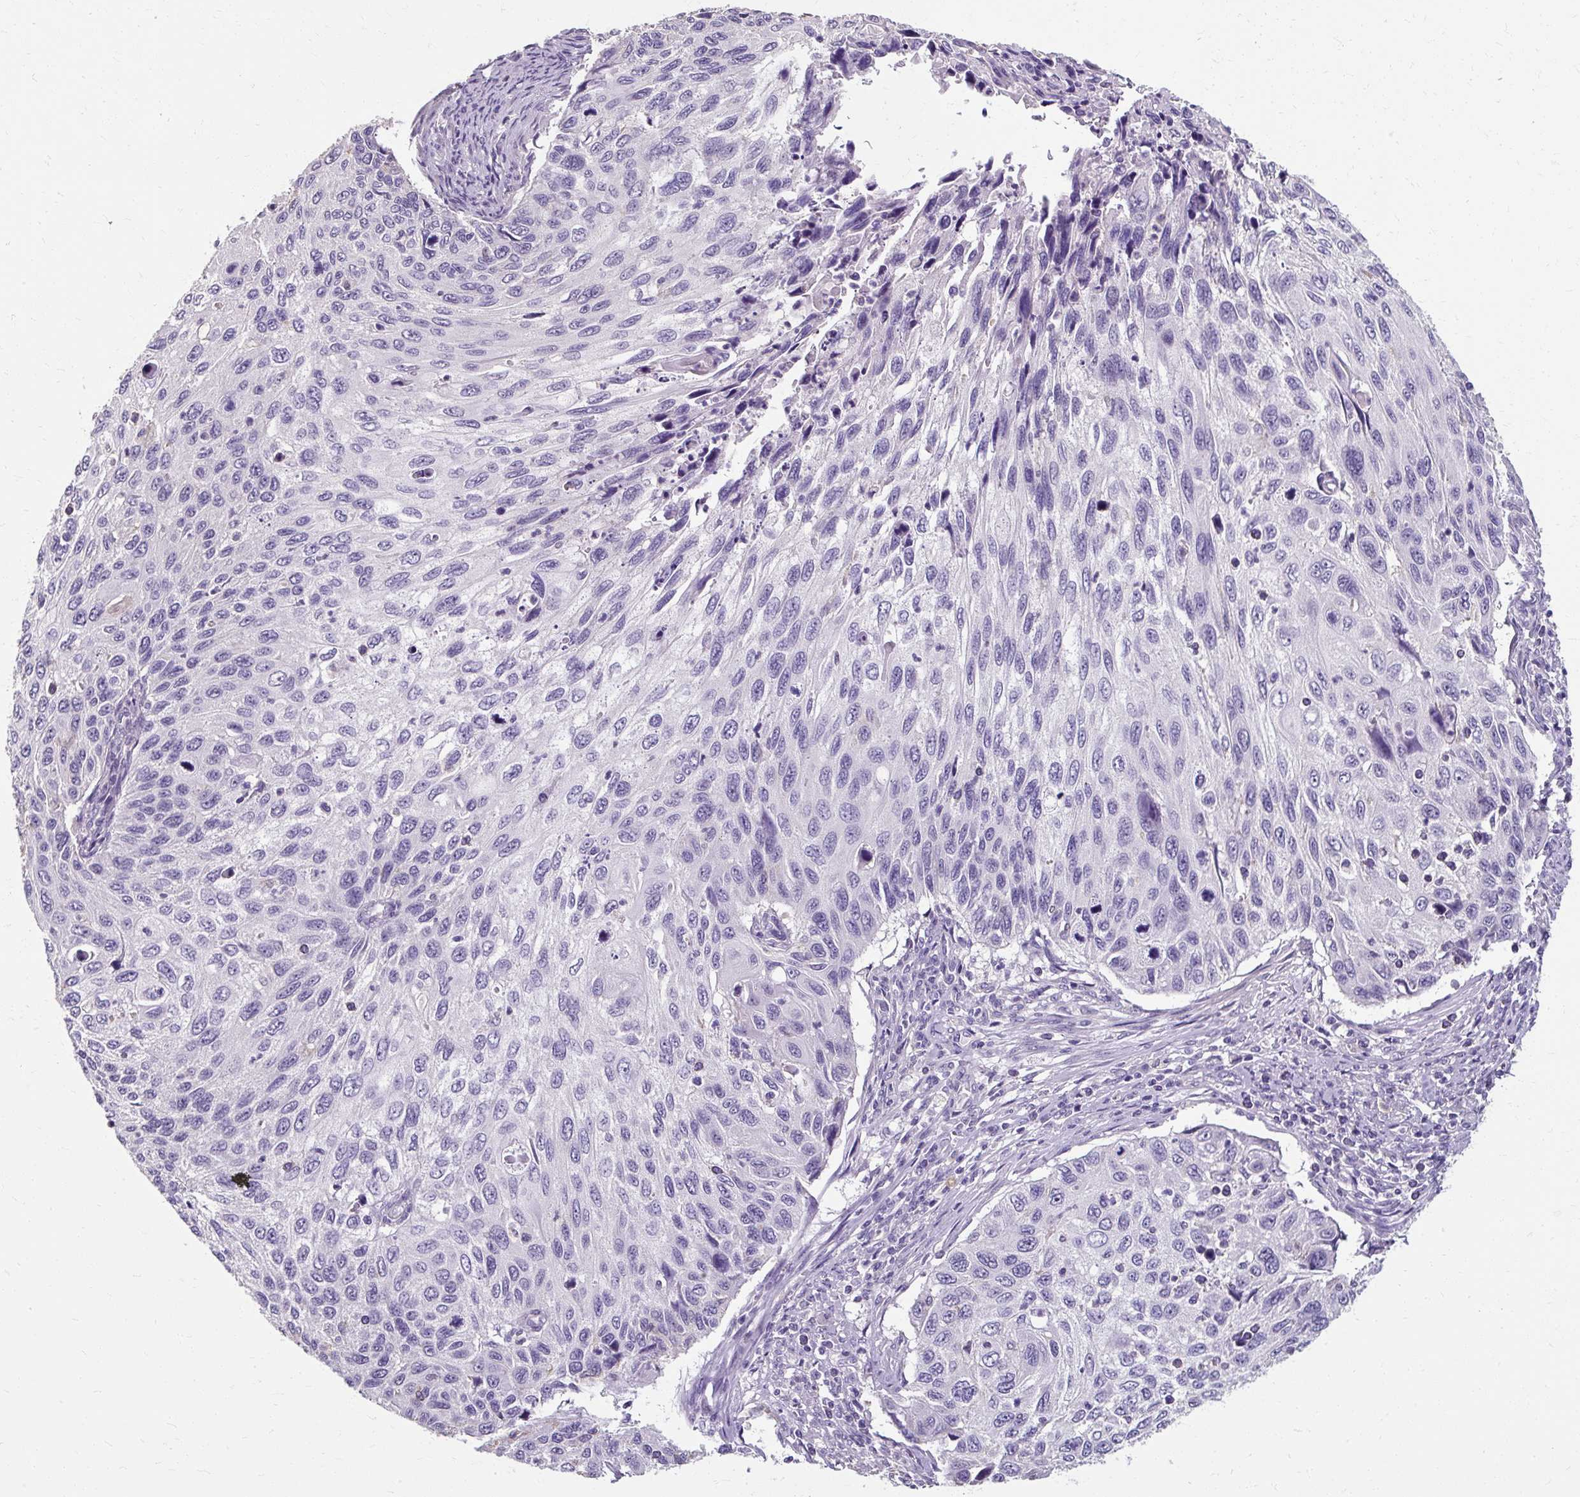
{"staining": {"intensity": "negative", "quantity": "none", "location": "none"}, "tissue": "cervical cancer", "cell_type": "Tumor cells", "image_type": "cancer", "snomed": [{"axis": "morphology", "description": "Squamous cell carcinoma, NOS"}, {"axis": "topography", "description": "Cervix"}], "caption": "Immunohistochemistry (IHC) image of neoplastic tissue: cervical cancer stained with DAB demonstrates no significant protein positivity in tumor cells.", "gene": "KLHL24", "patient": {"sex": "female", "age": 70}}